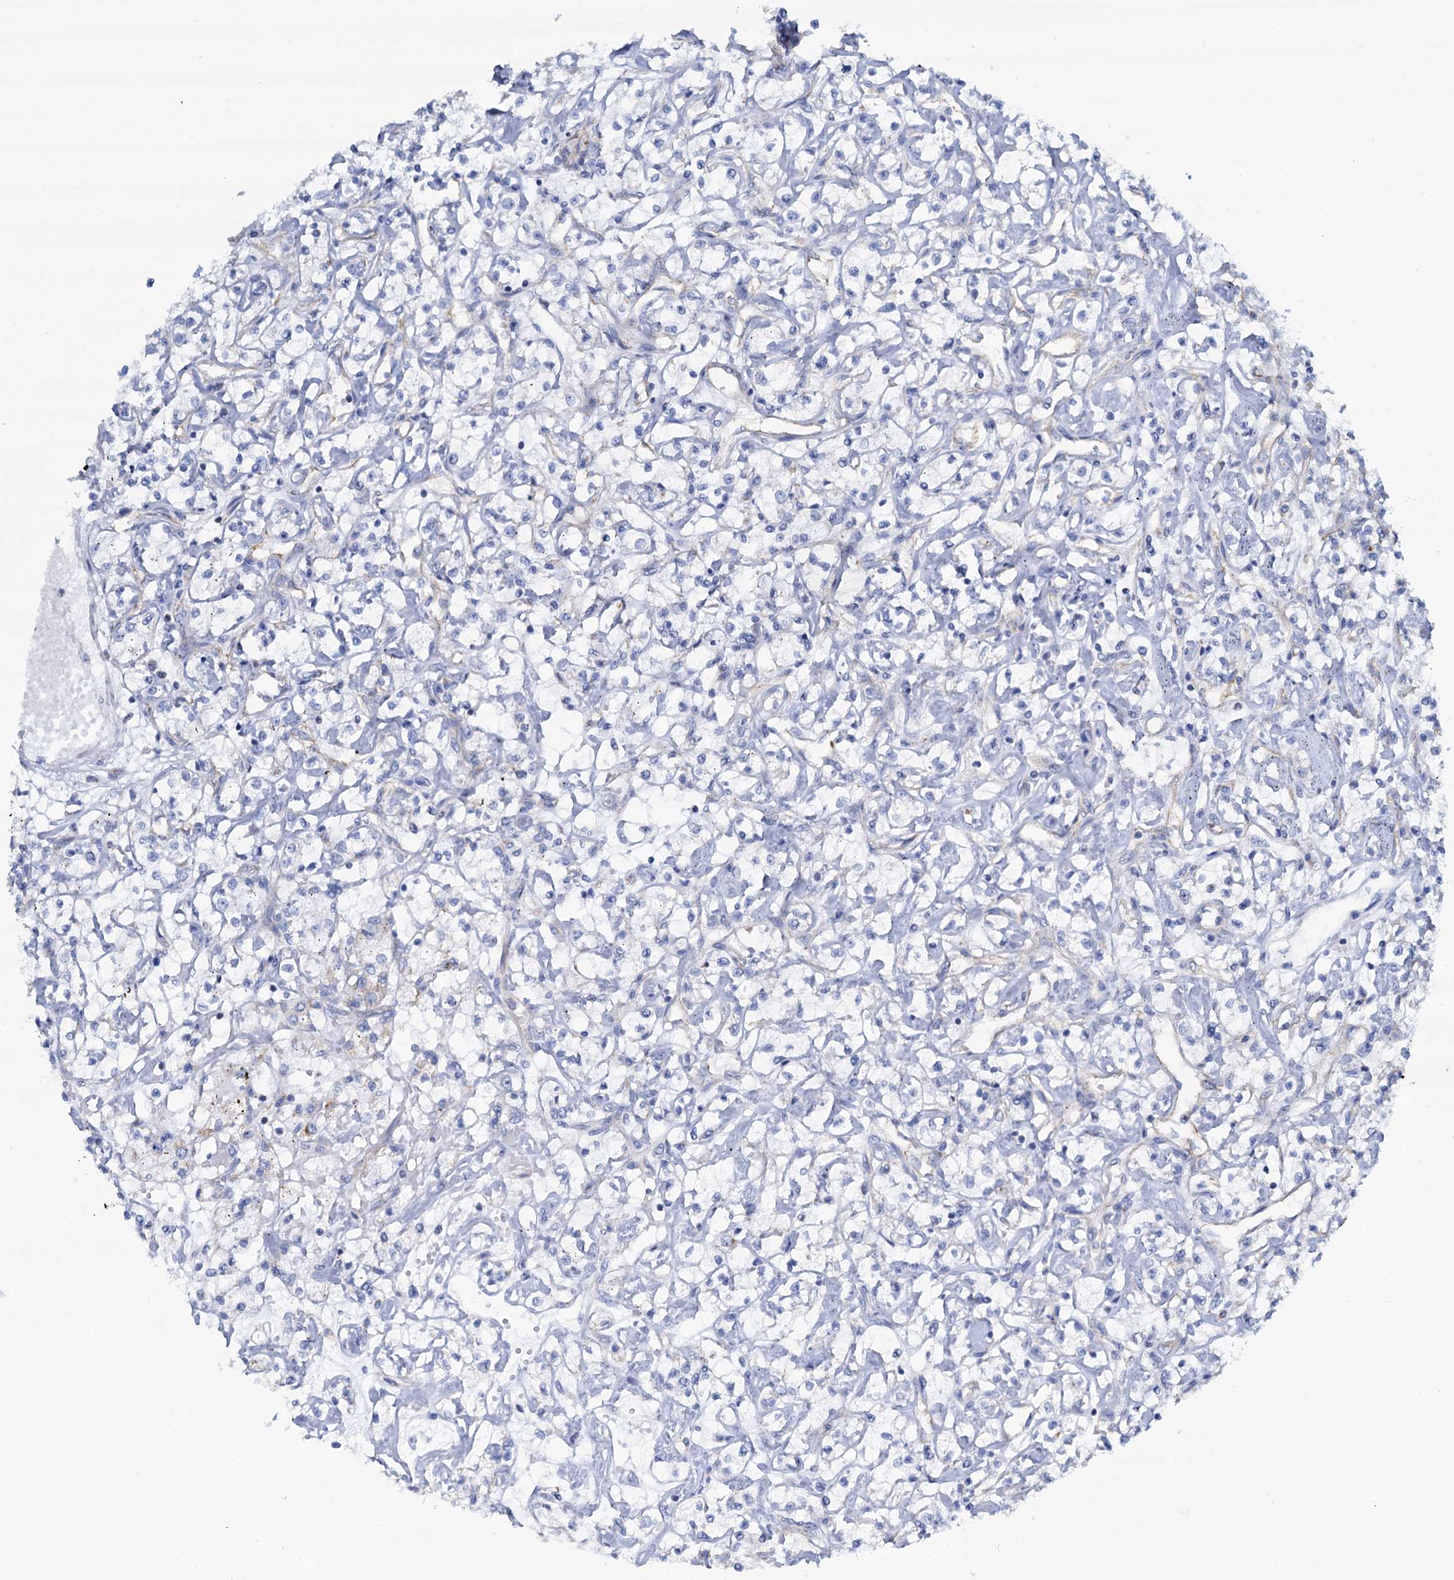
{"staining": {"intensity": "negative", "quantity": "none", "location": "none"}, "tissue": "renal cancer", "cell_type": "Tumor cells", "image_type": "cancer", "snomed": [{"axis": "morphology", "description": "Adenocarcinoma, NOS"}, {"axis": "topography", "description": "Kidney"}], "caption": "Adenocarcinoma (renal) was stained to show a protein in brown. There is no significant expression in tumor cells.", "gene": "SLC1A3", "patient": {"sex": "female", "age": 59}}